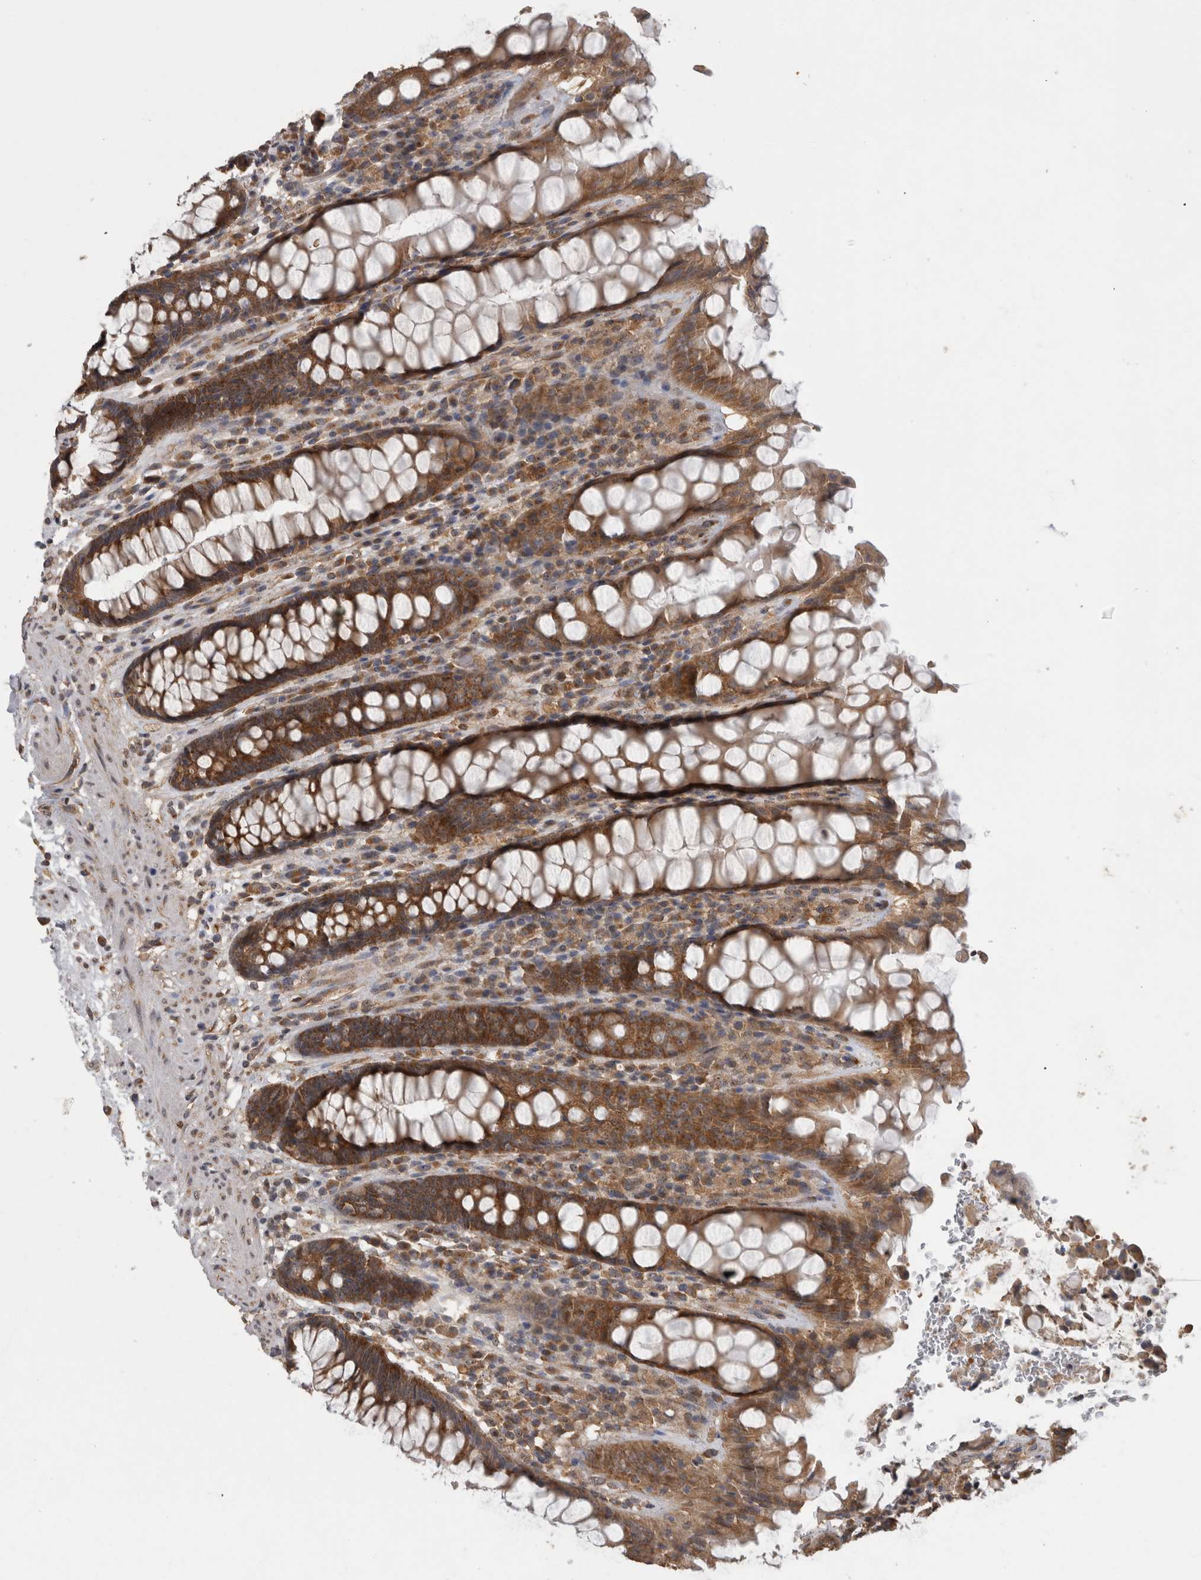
{"staining": {"intensity": "strong", "quantity": ">75%", "location": "cytoplasmic/membranous"}, "tissue": "rectum", "cell_type": "Glandular cells", "image_type": "normal", "snomed": [{"axis": "morphology", "description": "Normal tissue, NOS"}, {"axis": "topography", "description": "Rectum"}], "caption": "The immunohistochemical stain shows strong cytoplasmic/membranous expression in glandular cells of unremarkable rectum.", "gene": "ATXN2", "patient": {"sex": "male", "age": 64}}